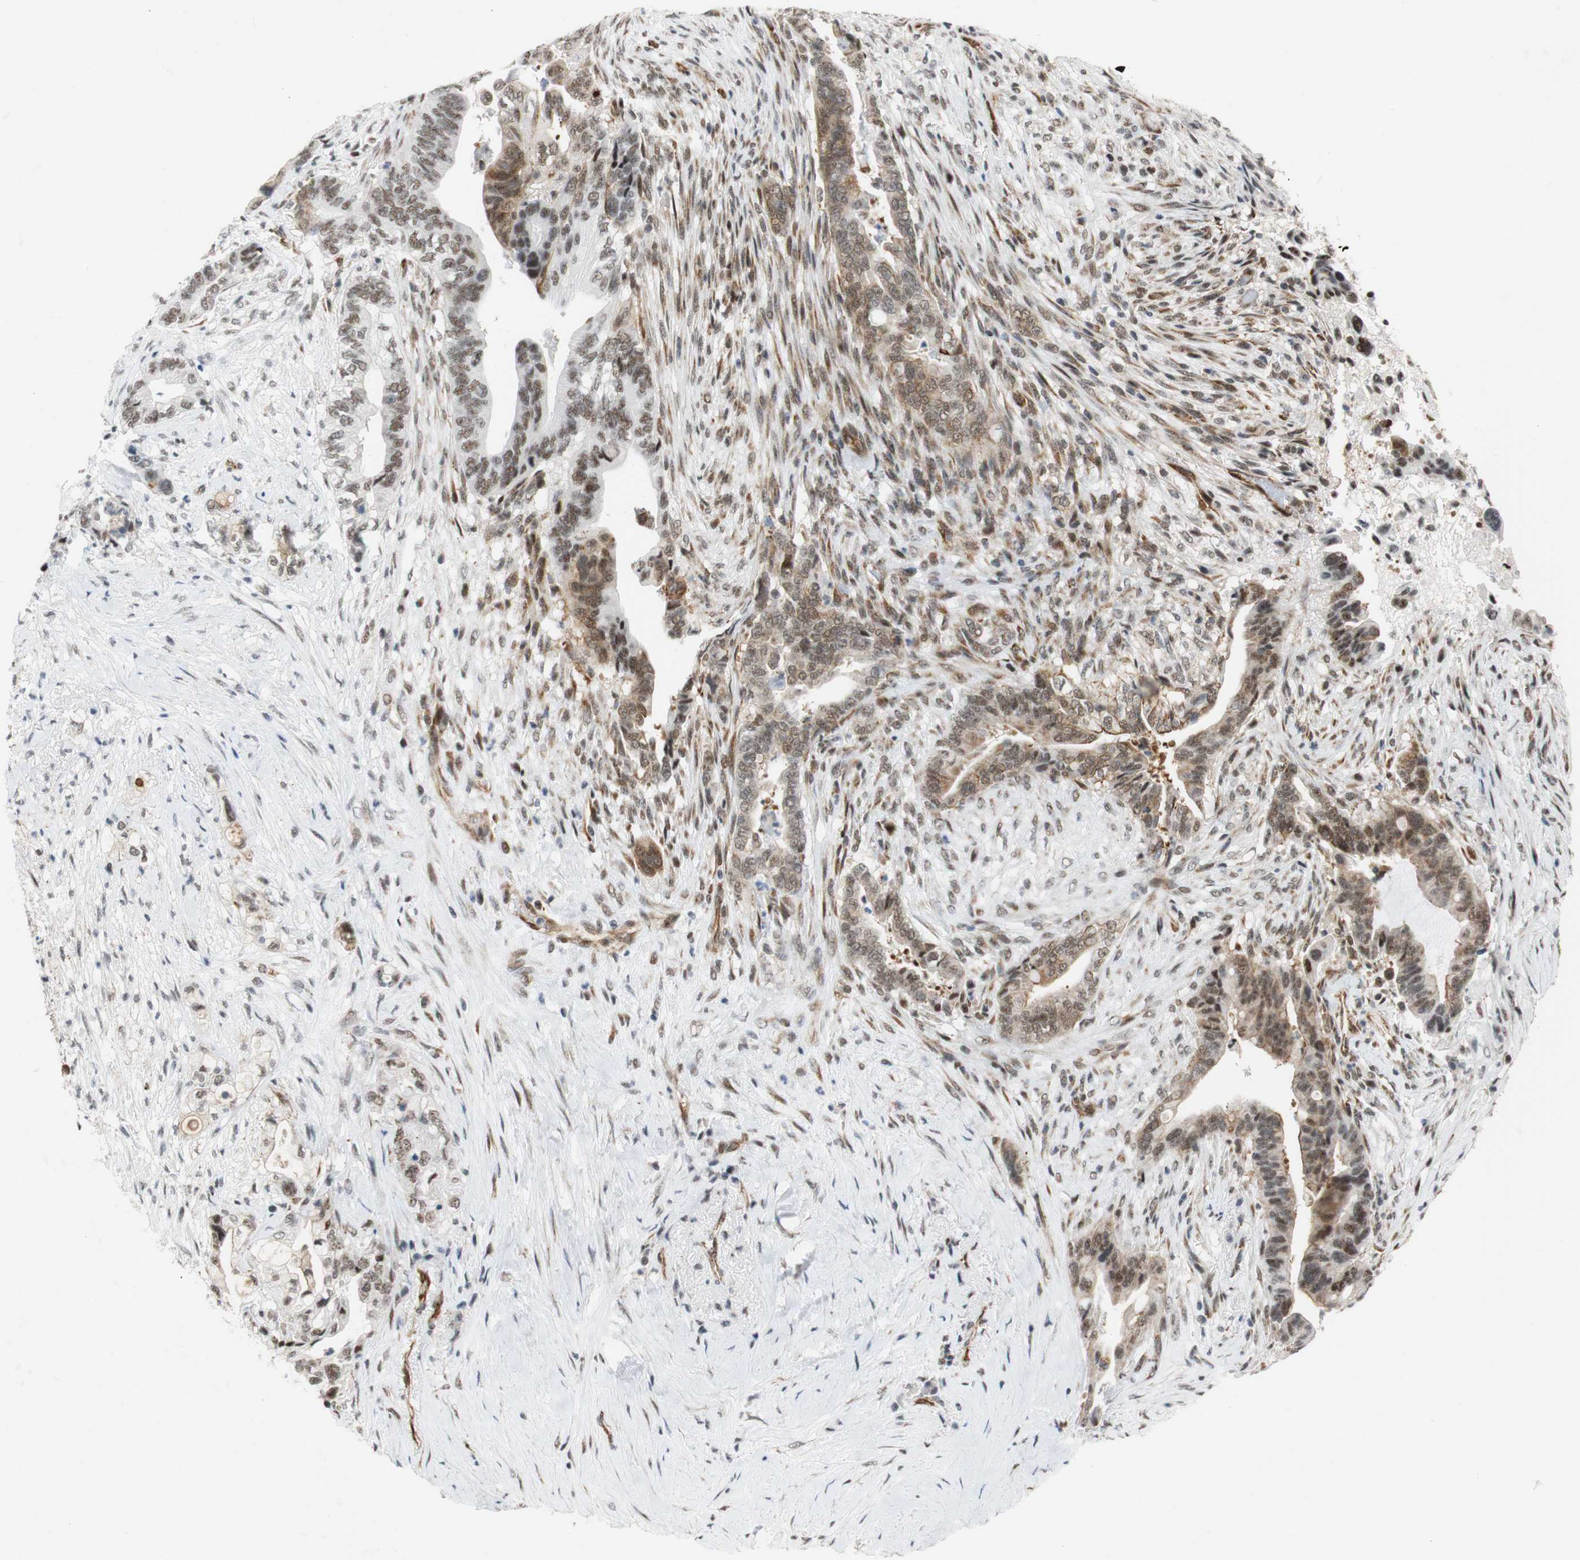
{"staining": {"intensity": "moderate", "quantity": ">75%", "location": "nuclear"}, "tissue": "pancreatic cancer", "cell_type": "Tumor cells", "image_type": "cancer", "snomed": [{"axis": "morphology", "description": "Adenocarcinoma, NOS"}, {"axis": "topography", "description": "Pancreas"}], "caption": "Immunohistochemical staining of human pancreatic cancer displays moderate nuclear protein expression in about >75% of tumor cells. (Stains: DAB (3,3'-diaminobenzidine) in brown, nuclei in blue, Microscopy: brightfield microscopy at high magnification).", "gene": "SAP18", "patient": {"sex": "male", "age": 70}}